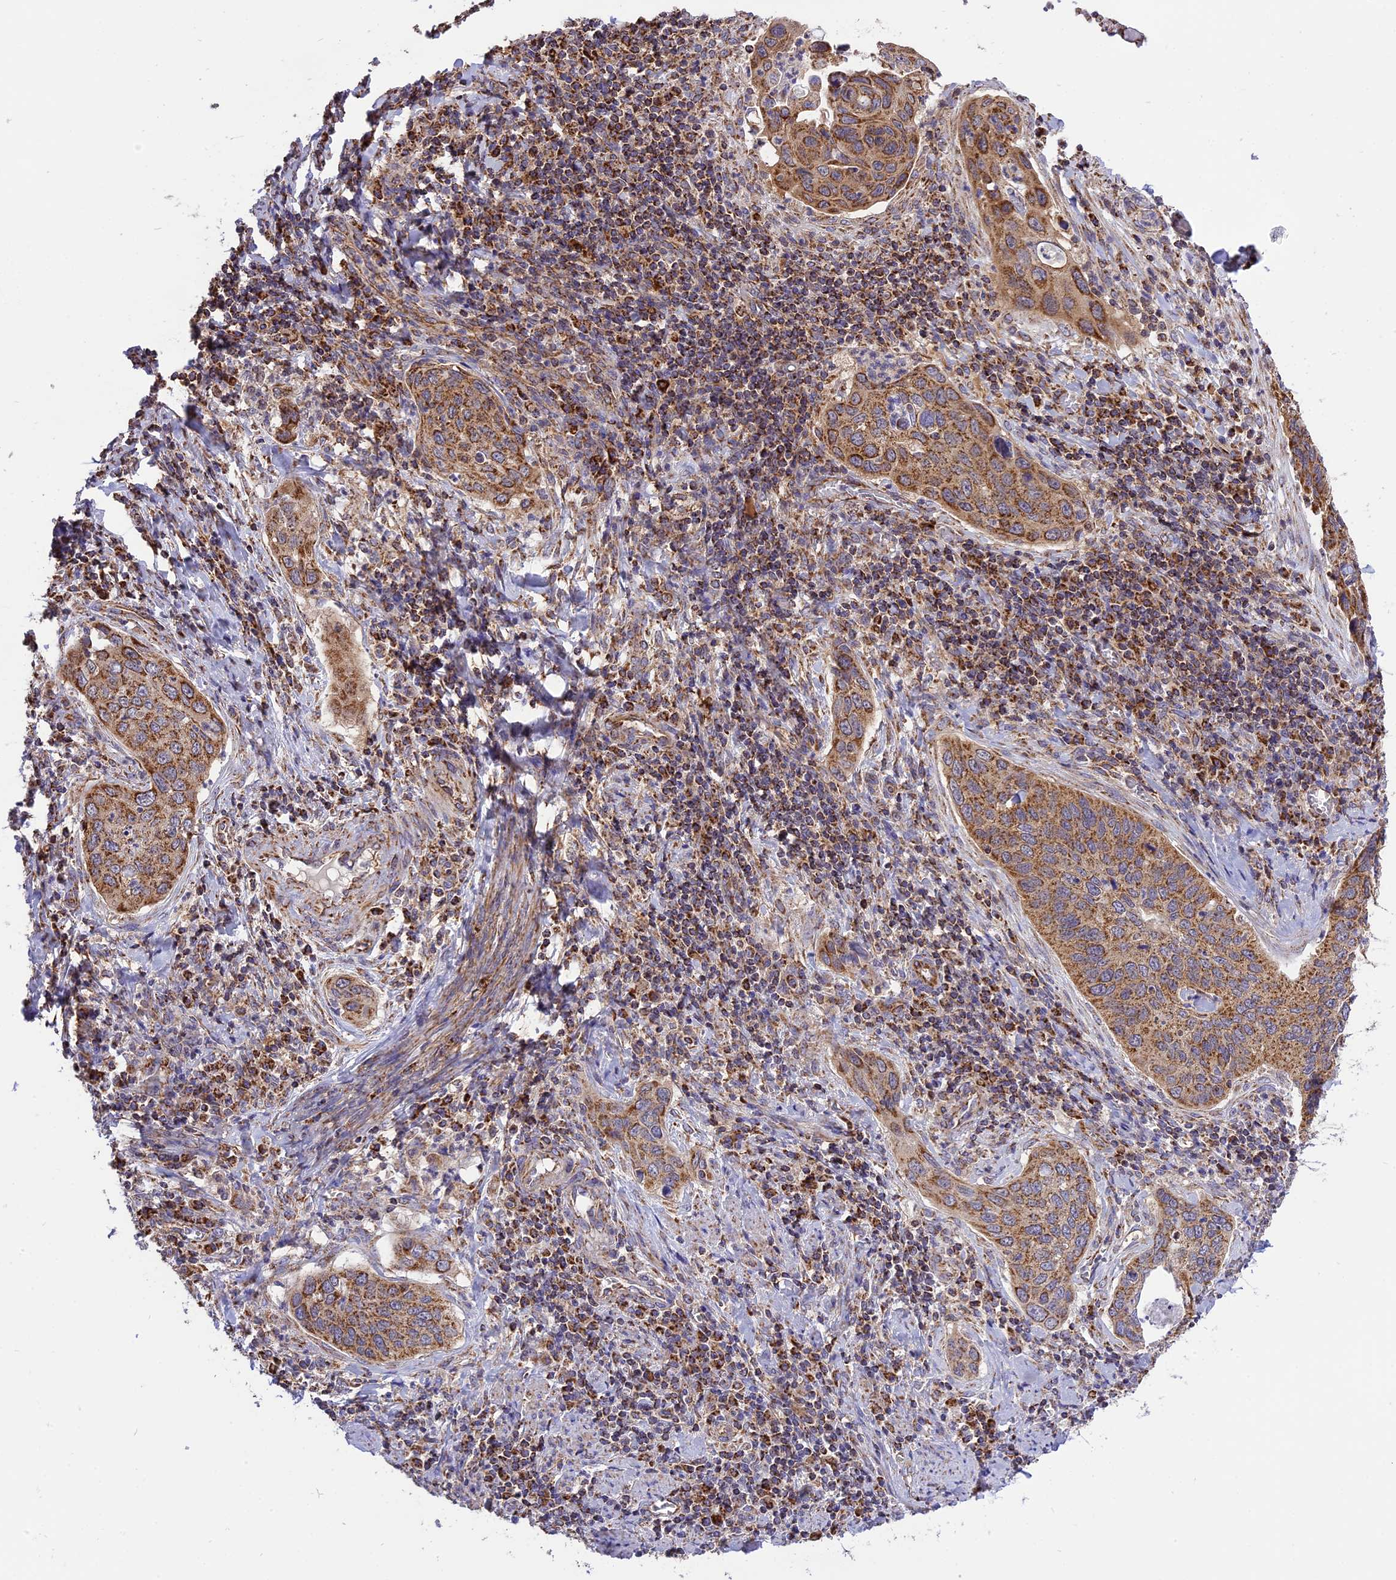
{"staining": {"intensity": "moderate", "quantity": ">75%", "location": "cytoplasmic/membranous"}, "tissue": "cervical cancer", "cell_type": "Tumor cells", "image_type": "cancer", "snomed": [{"axis": "morphology", "description": "Squamous cell carcinoma, NOS"}, {"axis": "topography", "description": "Cervix"}], "caption": "An image of cervical squamous cell carcinoma stained for a protein shows moderate cytoplasmic/membranous brown staining in tumor cells. The protein of interest is stained brown, and the nuclei are stained in blue (DAB IHC with brightfield microscopy, high magnification).", "gene": "TTC4", "patient": {"sex": "female", "age": 53}}